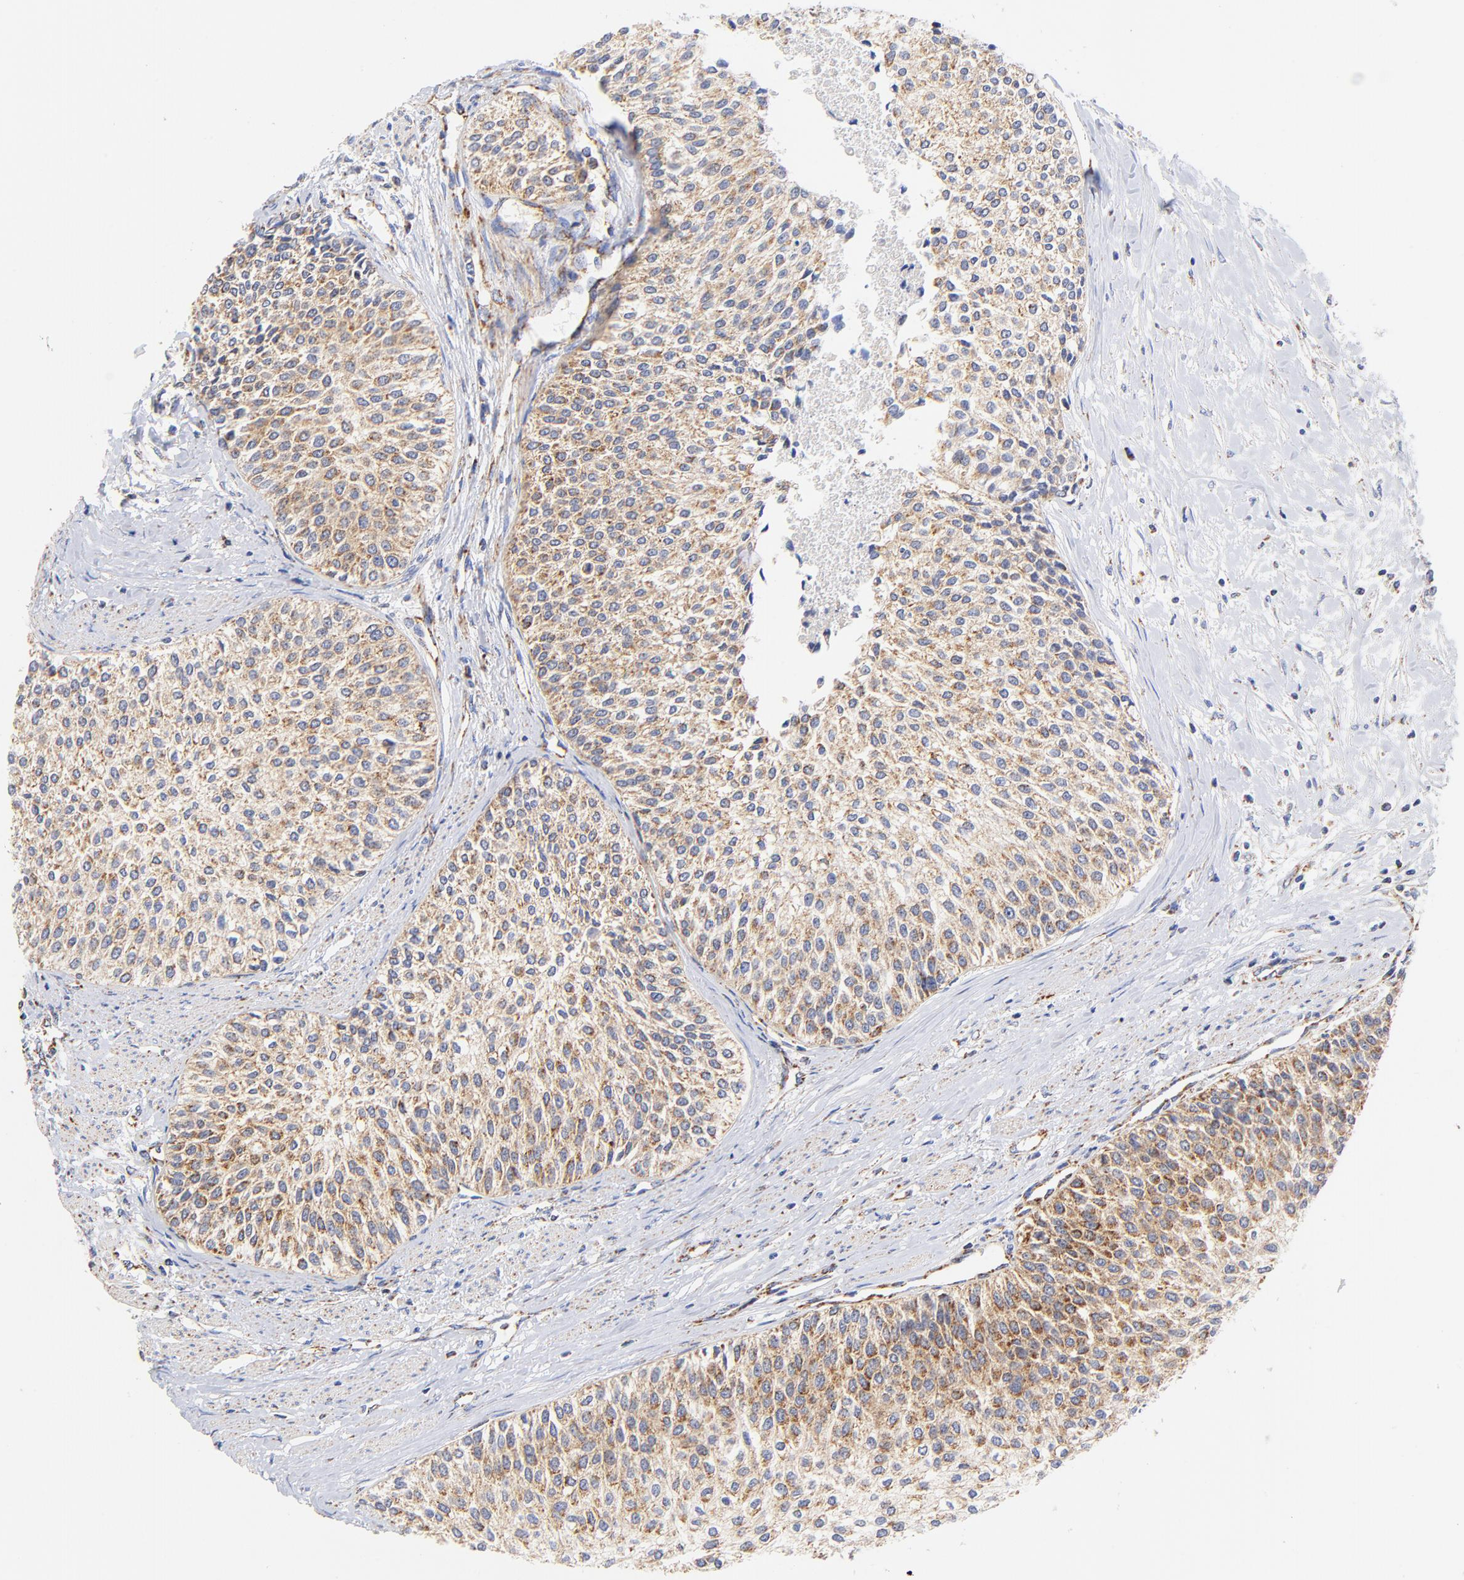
{"staining": {"intensity": "moderate", "quantity": "25%-75%", "location": "cytoplasmic/membranous"}, "tissue": "urothelial cancer", "cell_type": "Tumor cells", "image_type": "cancer", "snomed": [{"axis": "morphology", "description": "Urothelial carcinoma, Low grade"}, {"axis": "topography", "description": "Urinary bladder"}], "caption": "About 25%-75% of tumor cells in low-grade urothelial carcinoma display moderate cytoplasmic/membranous protein positivity as visualized by brown immunohistochemical staining.", "gene": "ATP5F1D", "patient": {"sex": "female", "age": 73}}